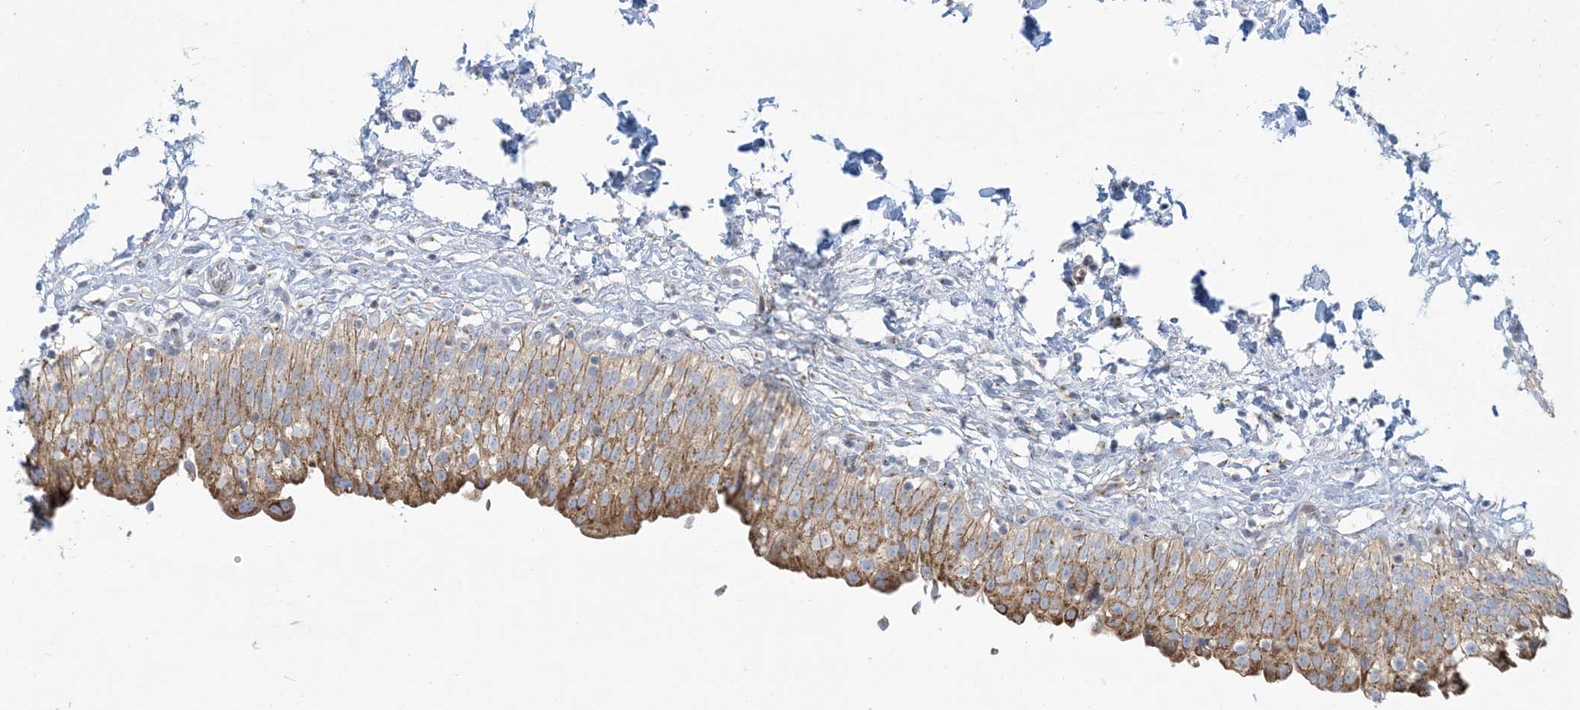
{"staining": {"intensity": "strong", "quantity": "25%-75%", "location": "cytoplasmic/membranous"}, "tissue": "urinary bladder", "cell_type": "Urothelial cells", "image_type": "normal", "snomed": [{"axis": "morphology", "description": "Normal tissue, NOS"}, {"axis": "topography", "description": "Urinary bladder"}], "caption": "Immunohistochemistry (IHC) image of normal urinary bladder: urinary bladder stained using immunohistochemistry demonstrates high levels of strong protein expression localized specifically in the cytoplasmic/membranous of urothelial cells, appearing as a cytoplasmic/membranous brown color.", "gene": "AFTPH", "patient": {"sex": "male", "age": 55}}